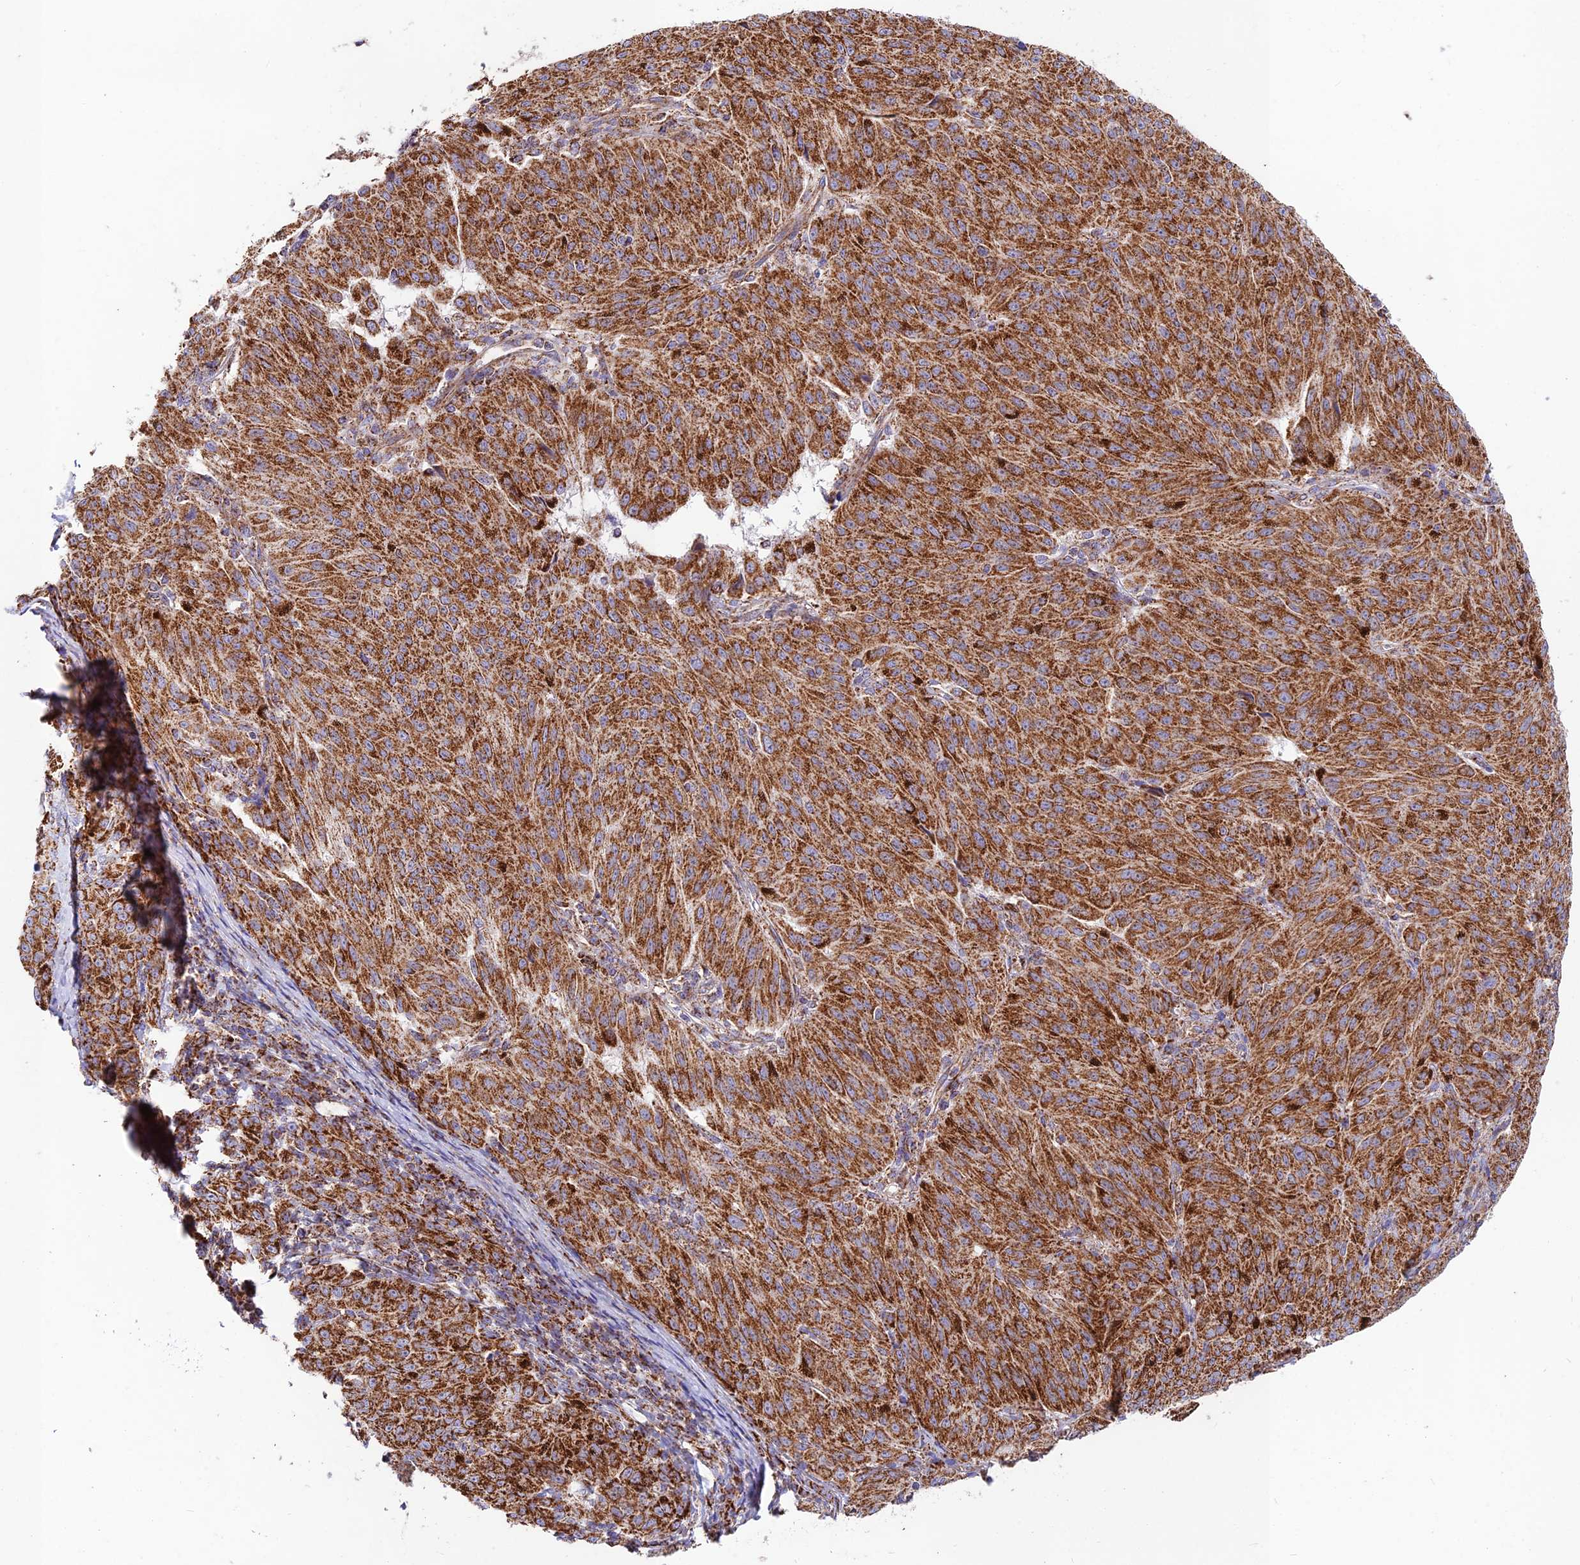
{"staining": {"intensity": "strong", "quantity": ">75%", "location": "cytoplasmic/membranous"}, "tissue": "melanoma", "cell_type": "Tumor cells", "image_type": "cancer", "snomed": [{"axis": "morphology", "description": "Malignant melanoma, NOS"}, {"axis": "topography", "description": "Skin"}], "caption": "The histopathology image shows immunohistochemical staining of melanoma. There is strong cytoplasmic/membranous expression is appreciated in approximately >75% of tumor cells.", "gene": "KHDC3L", "patient": {"sex": "female", "age": 72}}